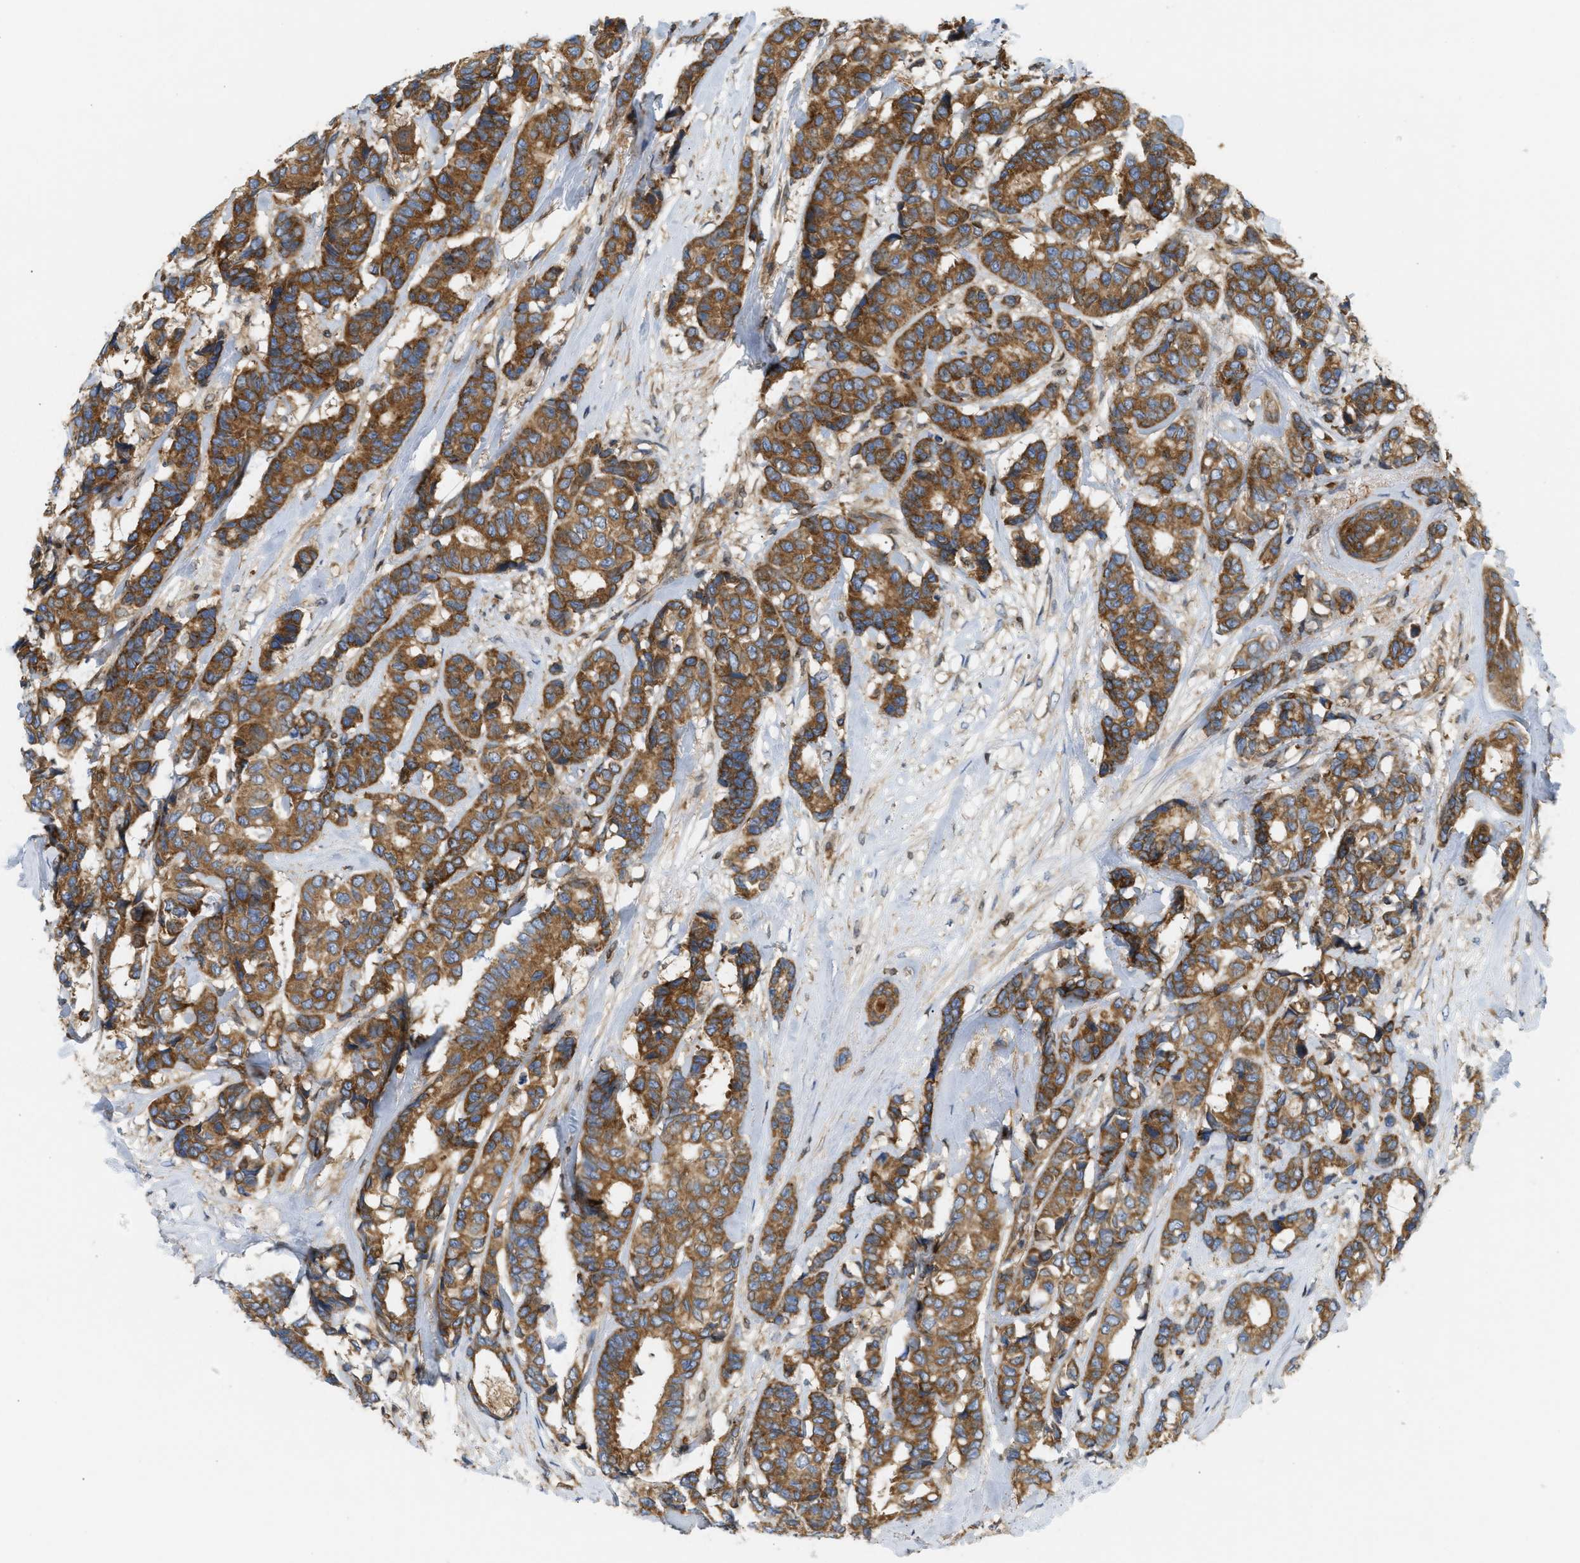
{"staining": {"intensity": "strong", "quantity": ">75%", "location": "cytoplasmic/membranous"}, "tissue": "breast cancer", "cell_type": "Tumor cells", "image_type": "cancer", "snomed": [{"axis": "morphology", "description": "Duct carcinoma"}, {"axis": "topography", "description": "Breast"}], "caption": "Human breast cancer stained with a protein marker demonstrates strong staining in tumor cells.", "gene": "STRN", "patient": {"sex": "female", "age": 87}}